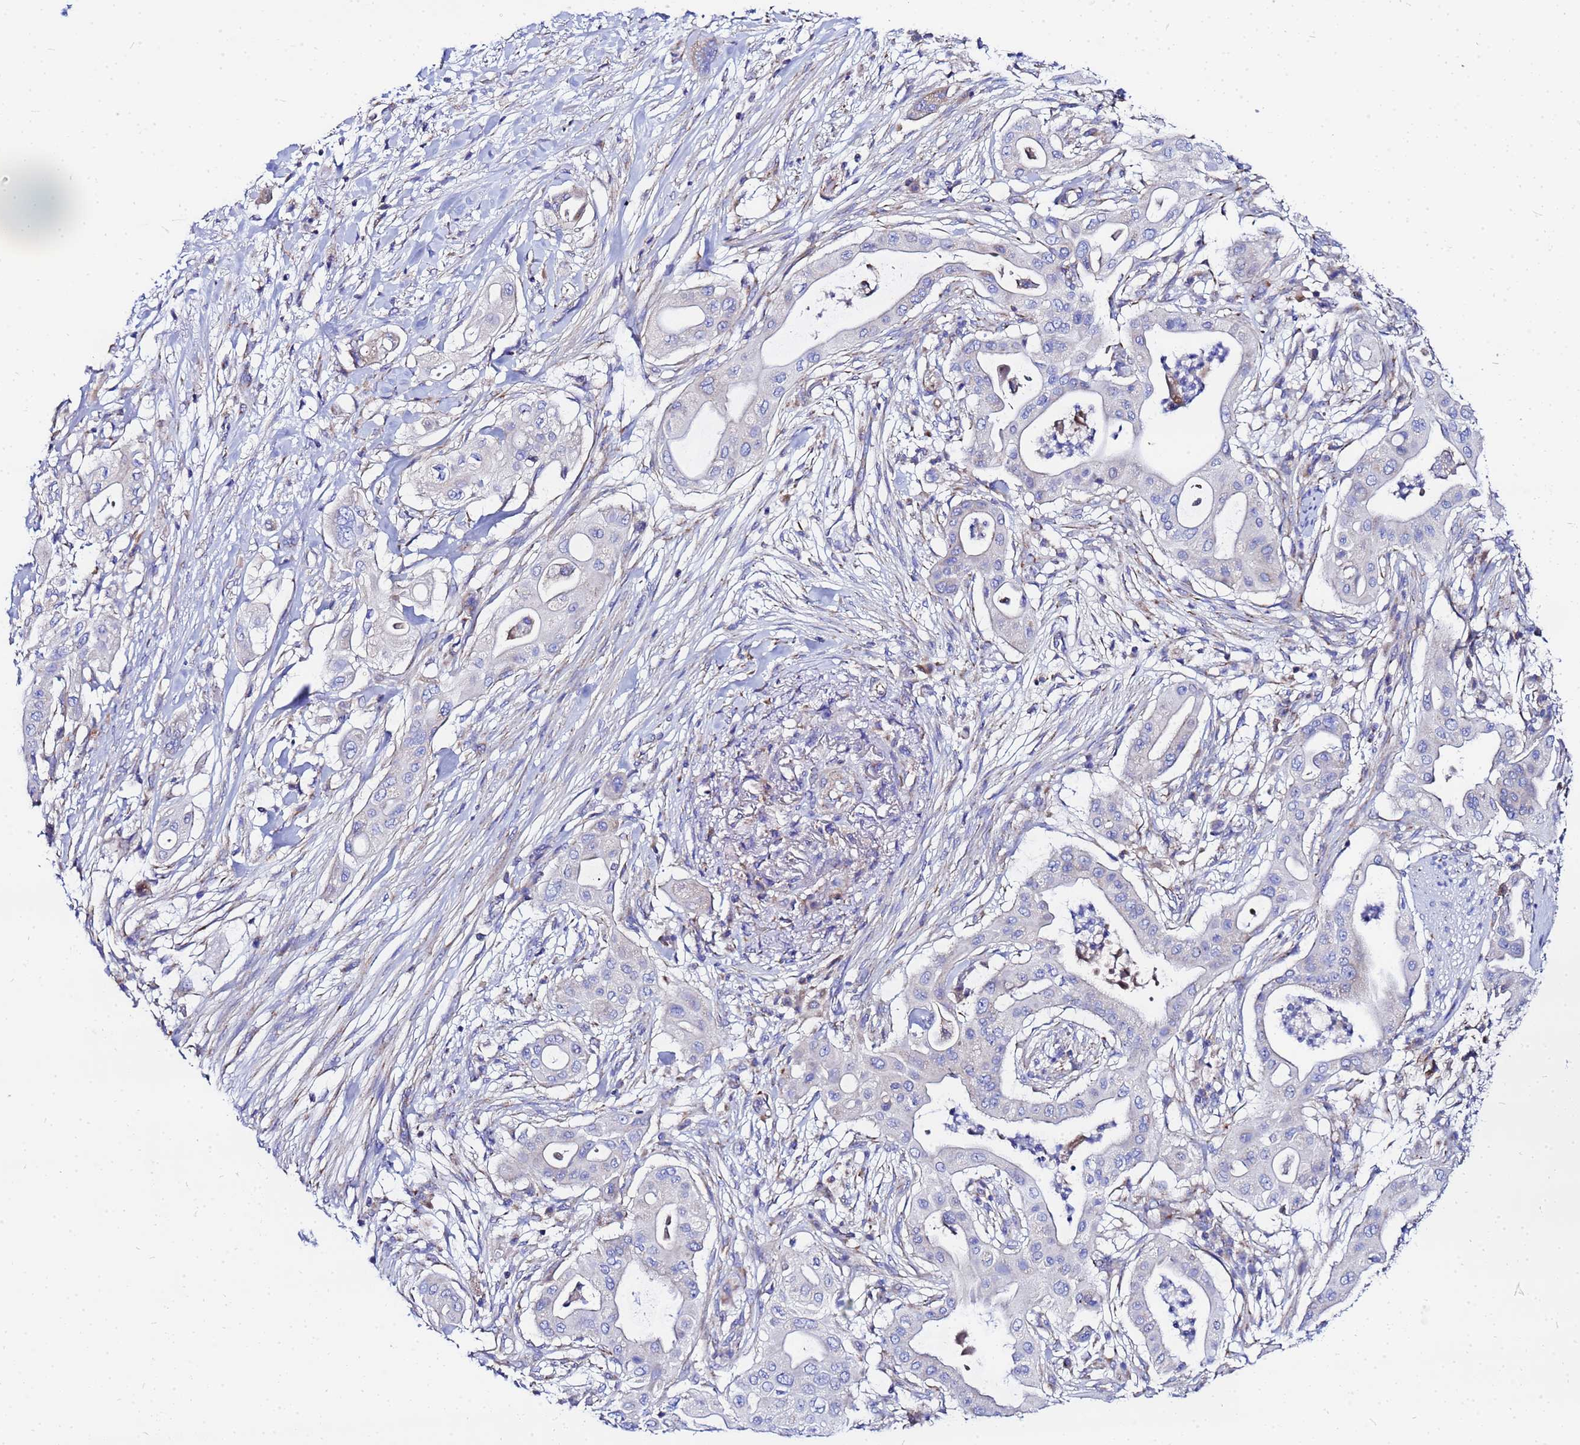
{"staining": {"intensity": "negative", "quantity": "none", "location": "none"}, "tissue": "pancreatic cancer", "cell_type": "Tumor cells", "image_type": "cancer", "snomed": [{"axis": "morphology", "description": "Adenocarcinoma, NOS"}, {"axis": "topography", "description": "Pancreas"}], "caption": "Immunohistochemistry (IHC) of human pancreatic adenocarcinoma demonstrates no expression in tumor cells.", "gene": "FAHD2A", "patient": {"sex": "male", "age": 68}}